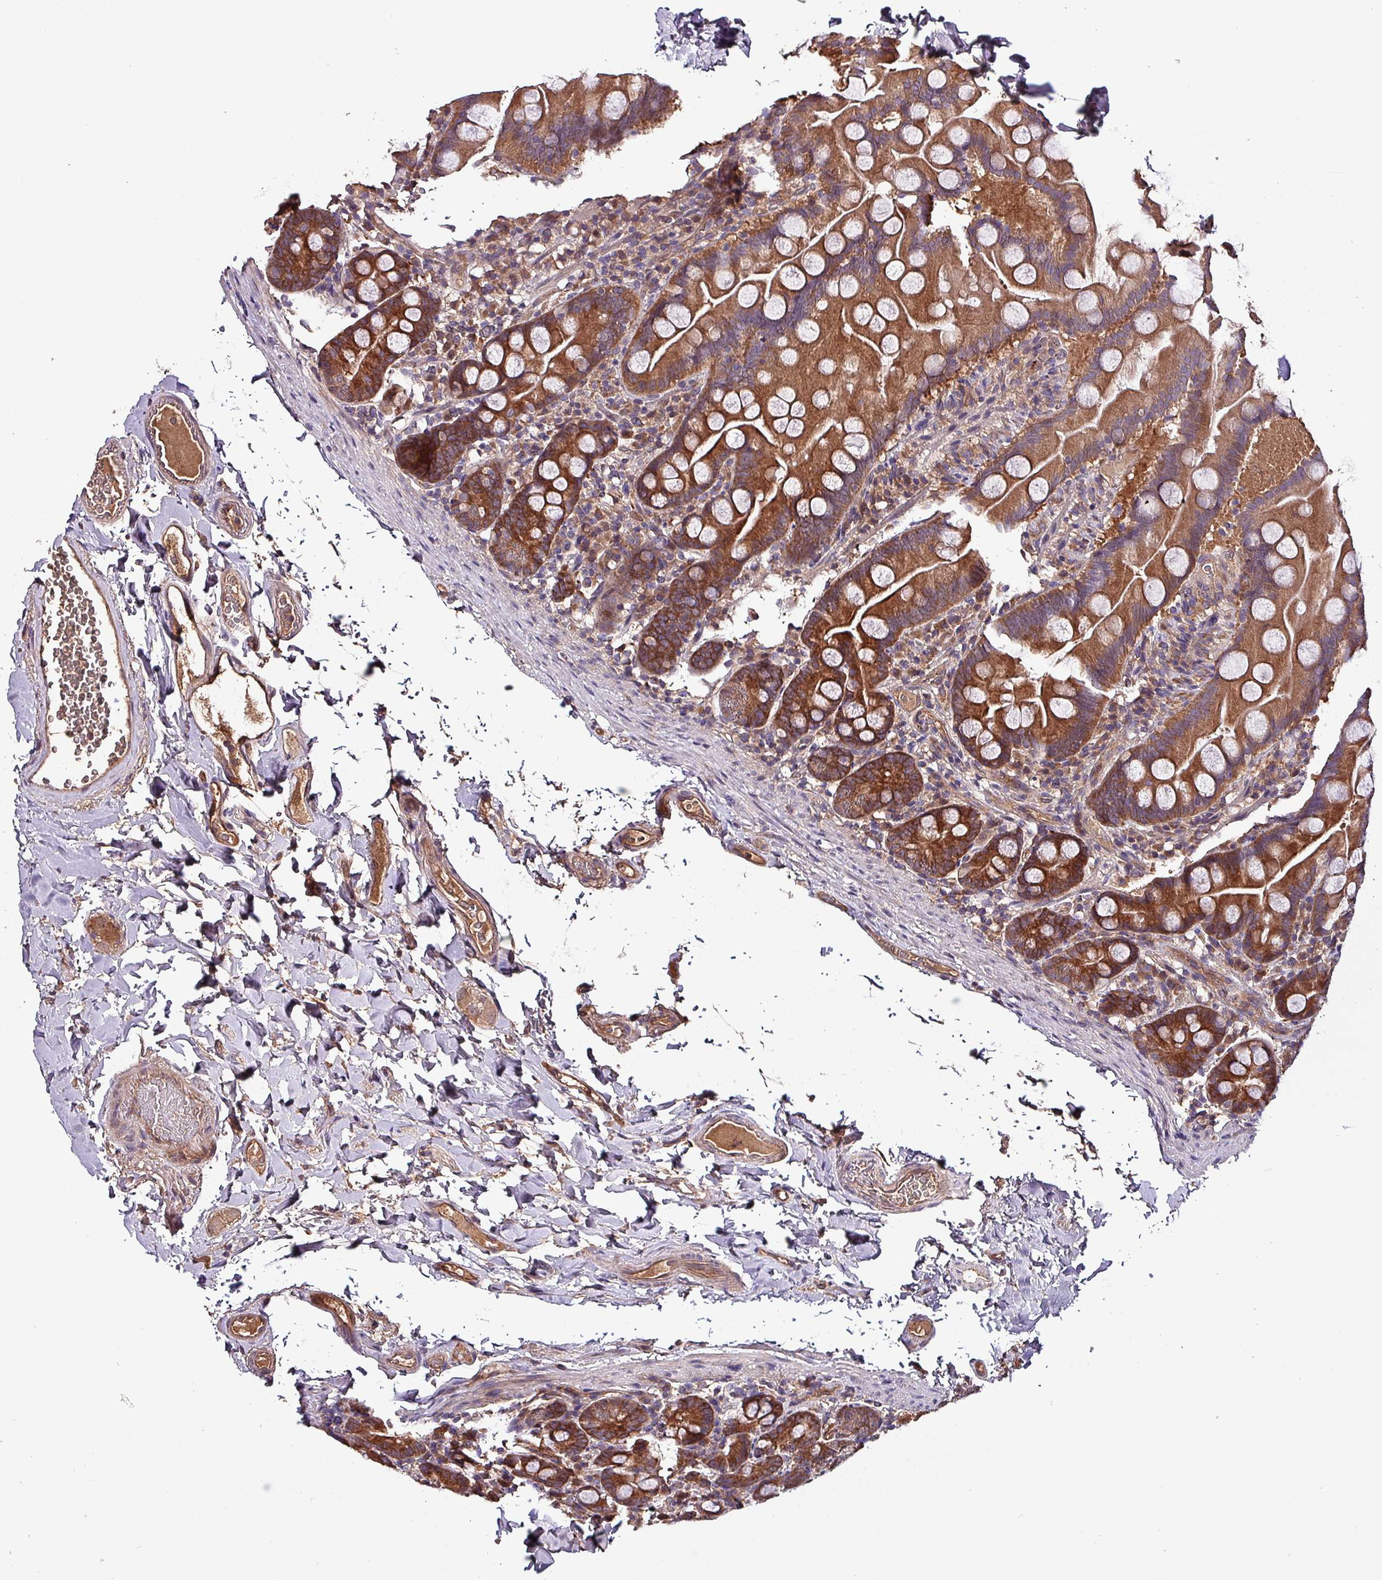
{"staining": {"intensity": "strong", "quantity": ">75%", "location": "cytoplasmic/membranous"}, "tissue": "small intestine", "cell_type": "Glandular cells", "image_type": "normal", "snomed": [{"axis": "morphology", "description": "Normal tissue, NOS"}, {"axis": "topography", "description": "Small intestine"}], "caption": "Strong cytoplasmic/membranous expression is appreciated in about >75% of glandular cells in unremarkable small intestine. The staining was performed using DAB to visualize the protein expression in brown, while the nuclei were stained in blue with hematoxylin (Magnification: 20x).", "gene": "PAFAH1B2", "patient": {"sex": "female", "age": 68}}